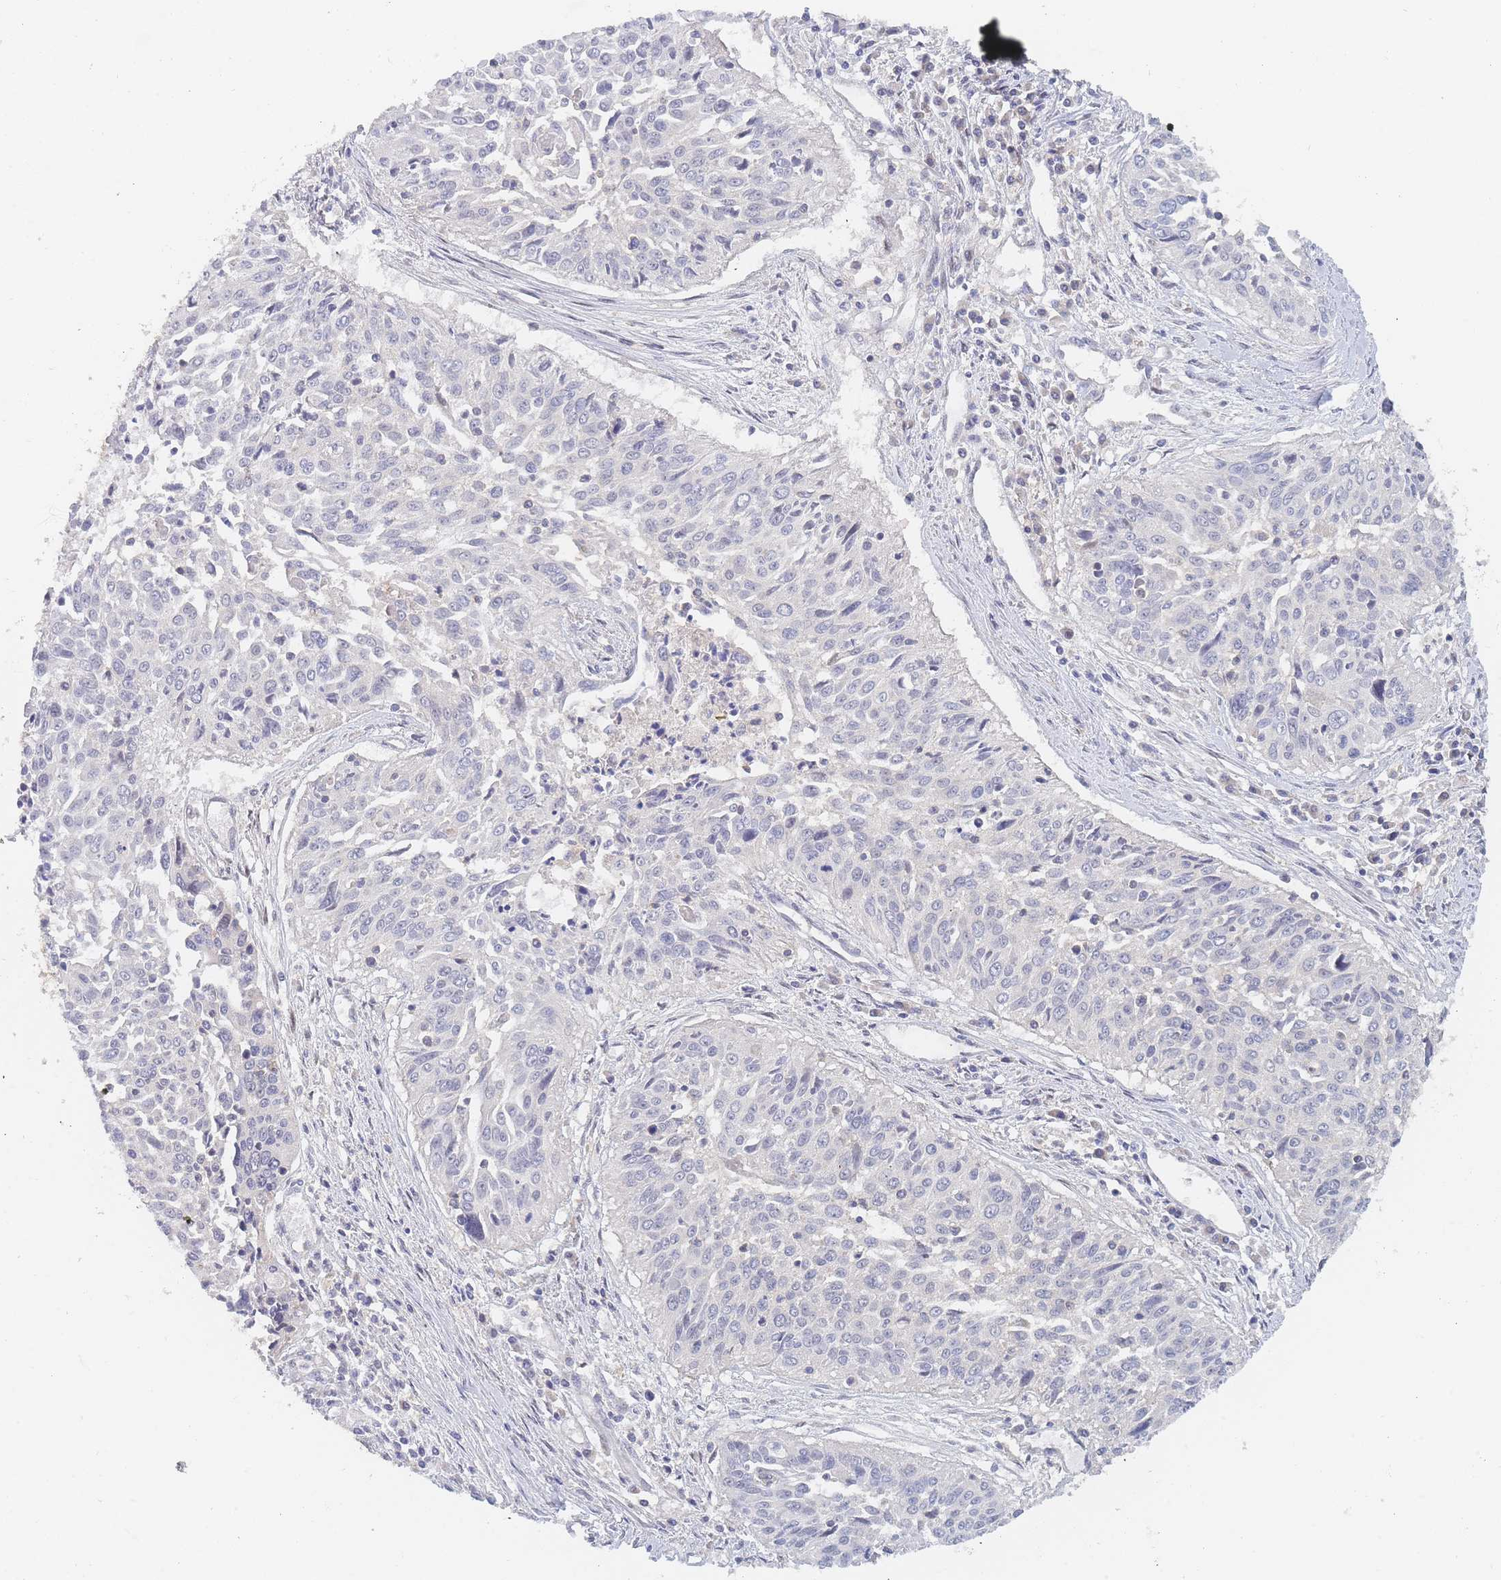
{"staining": {"intensity": "negative", "quantity": "none", "location": "none"}, "tissue": "cervical cancer", "cell_type": "Tumor cells", "image_type": "cancer", "snomed": [{"axis": "morphology", "description": "Squamous cell carcinoma, NOS"}, {"axis": "topography", "description": "Cervix"}], "caption": "Tumor cells are negative for protein expression in human cervical cancer (squamous cell carcinoma).", "gene": "PPP6C", "patient": {"sex": "female", "age": 55}}